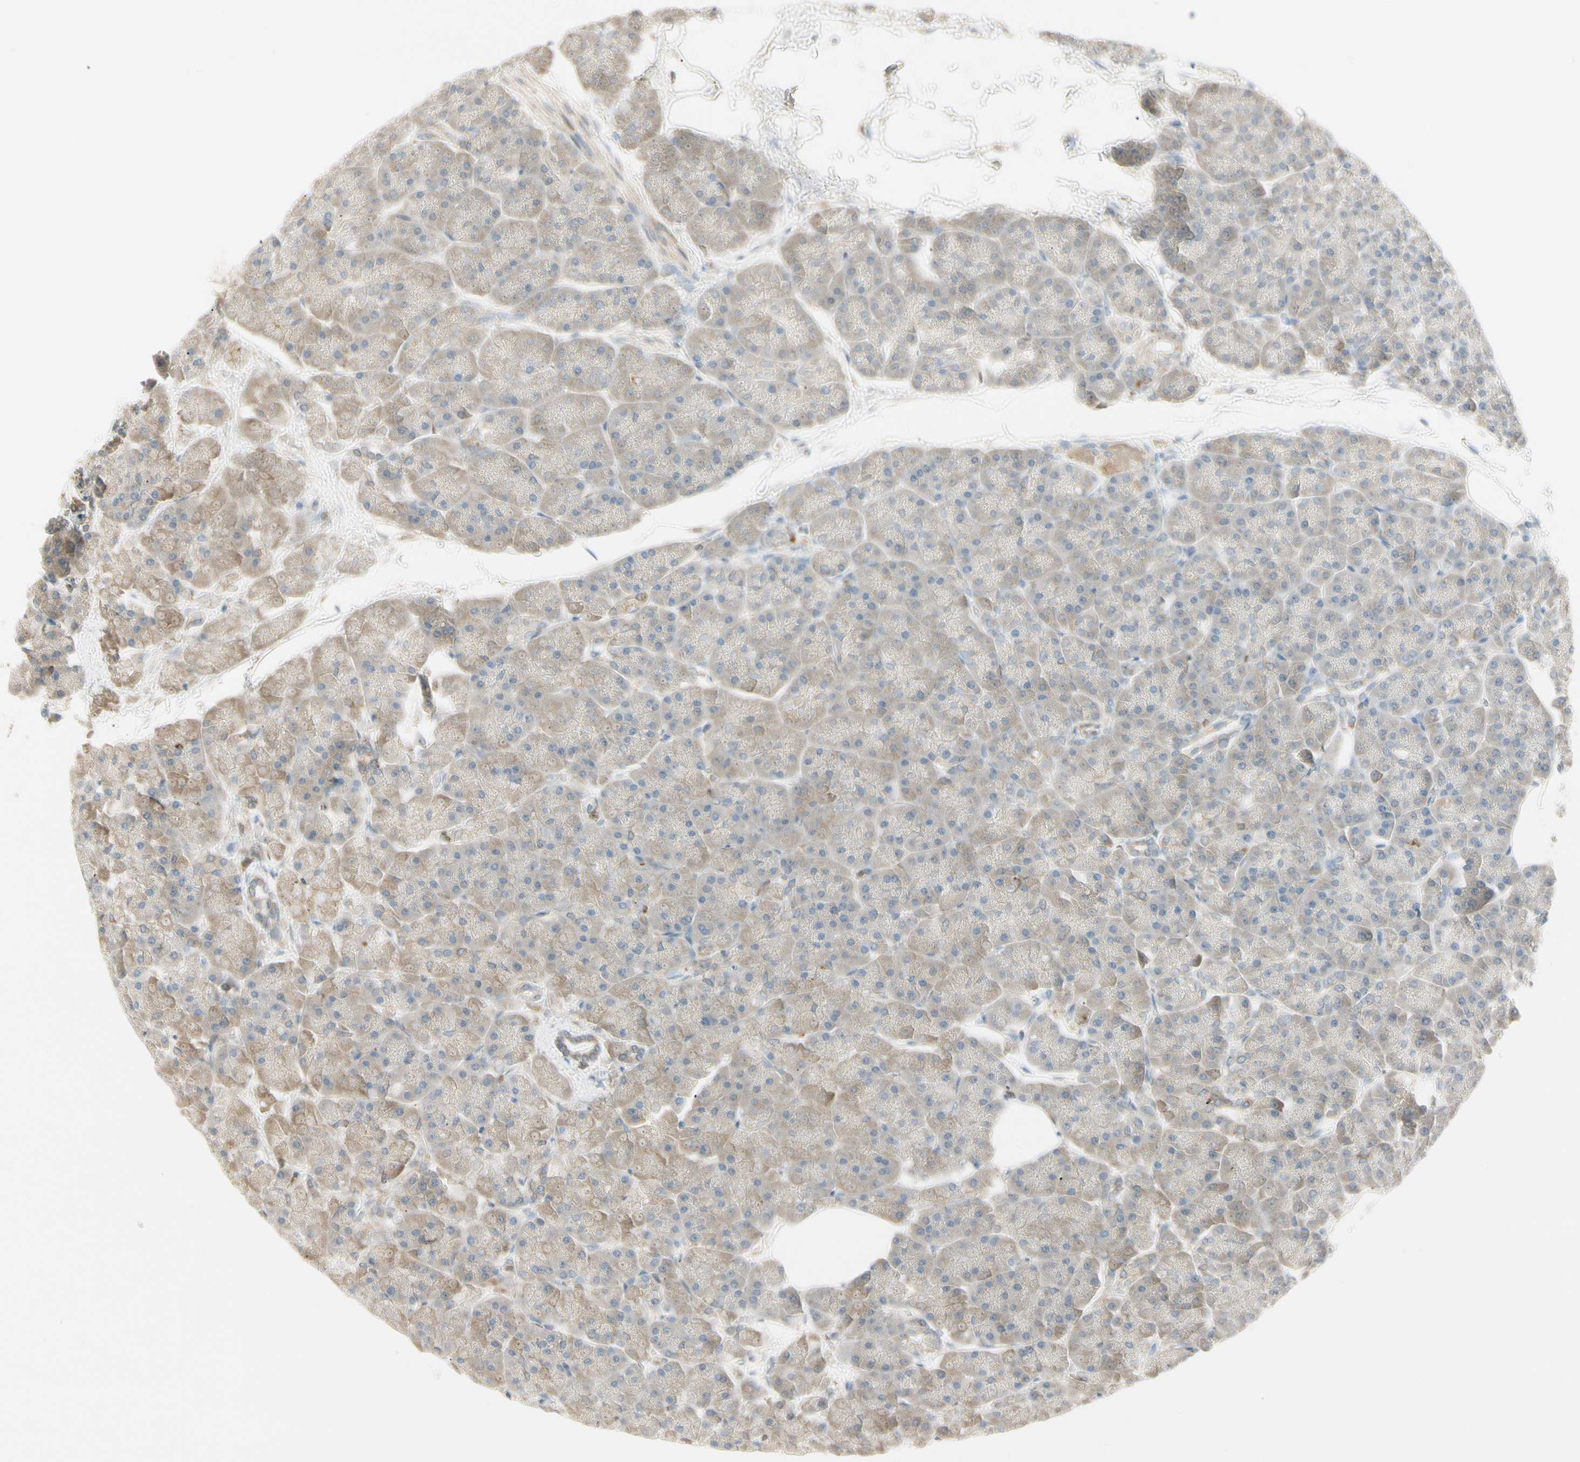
{"staining": {"intensity": "weak", "quantity": "<25%", "location": "cytoplasmic/membranous"}, "tissue": "pancreas", "cell_type": "Exocrine glandular cells", "image_type": "normal", "snomed": [{"axis": "morphology", "description": "Normal tissue, NOS"}, {"axis": "topography", "description": "Pancreas"}], "caption": "Protein analysis of normal pancreas displays no significant staining in exocrine glandular cells. Nuclei are stained in blue.", "gene": "LPCAT2", "patient": {"sex": "female", "age": 70}}